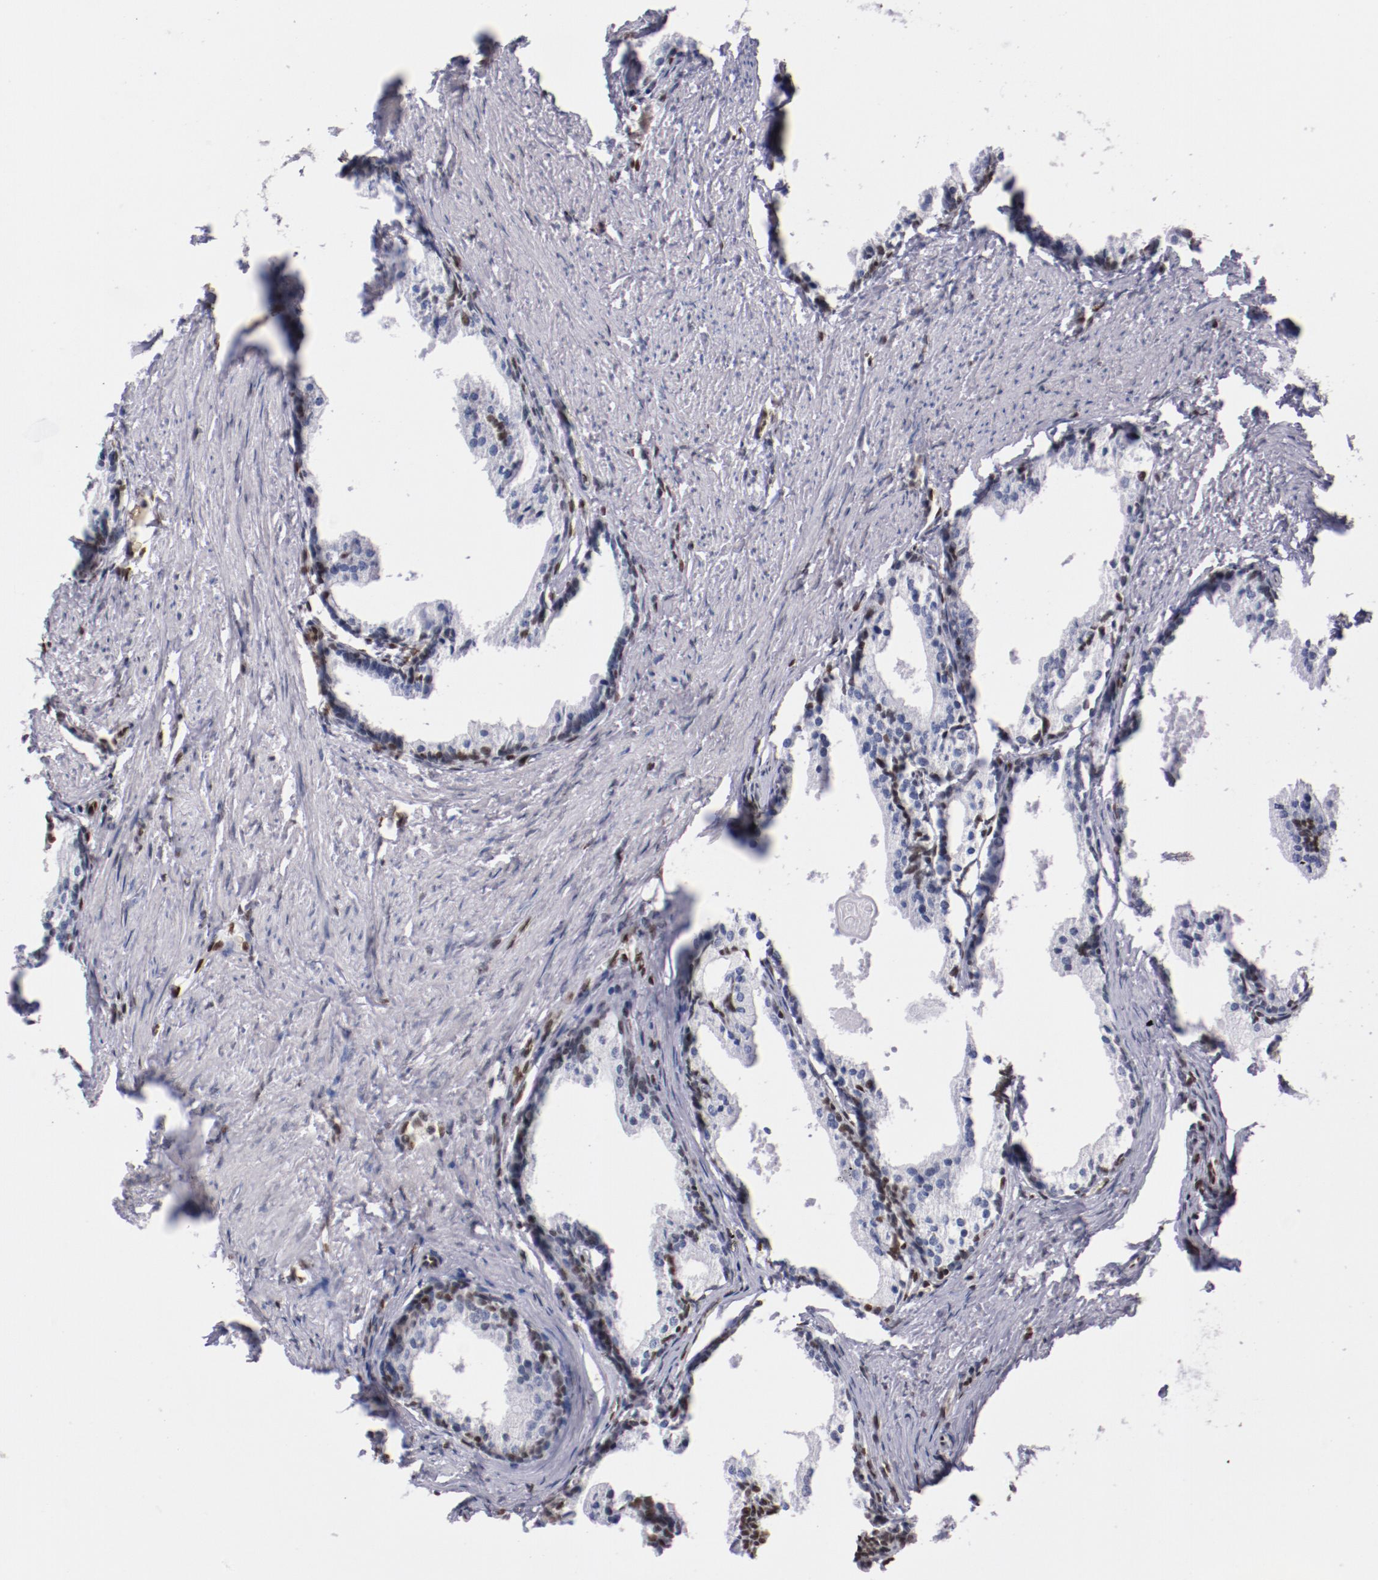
{"staining": {"intensity": "negative", "quantity": "none", "location": "none"}, "tissue": "prostate cancer", "cell_type": "Tumor cells", "image_type": "cancer", "snomed": [{"axis": "morphology", "description": "Adenocarcinoma, Medium grade"}, {"axis": "topography", "description": "Prostate"}], "caption": "Photomicrograph shows no protein positivity in tumor cells of prostate cancer tissue. (DAB (3,3'-diaminobenzidine) immunohistochemistry visualized using brightfield microscopy, high magnification).", "gene": "IFI16", "patient": {"sex": "male", "age": 60}}